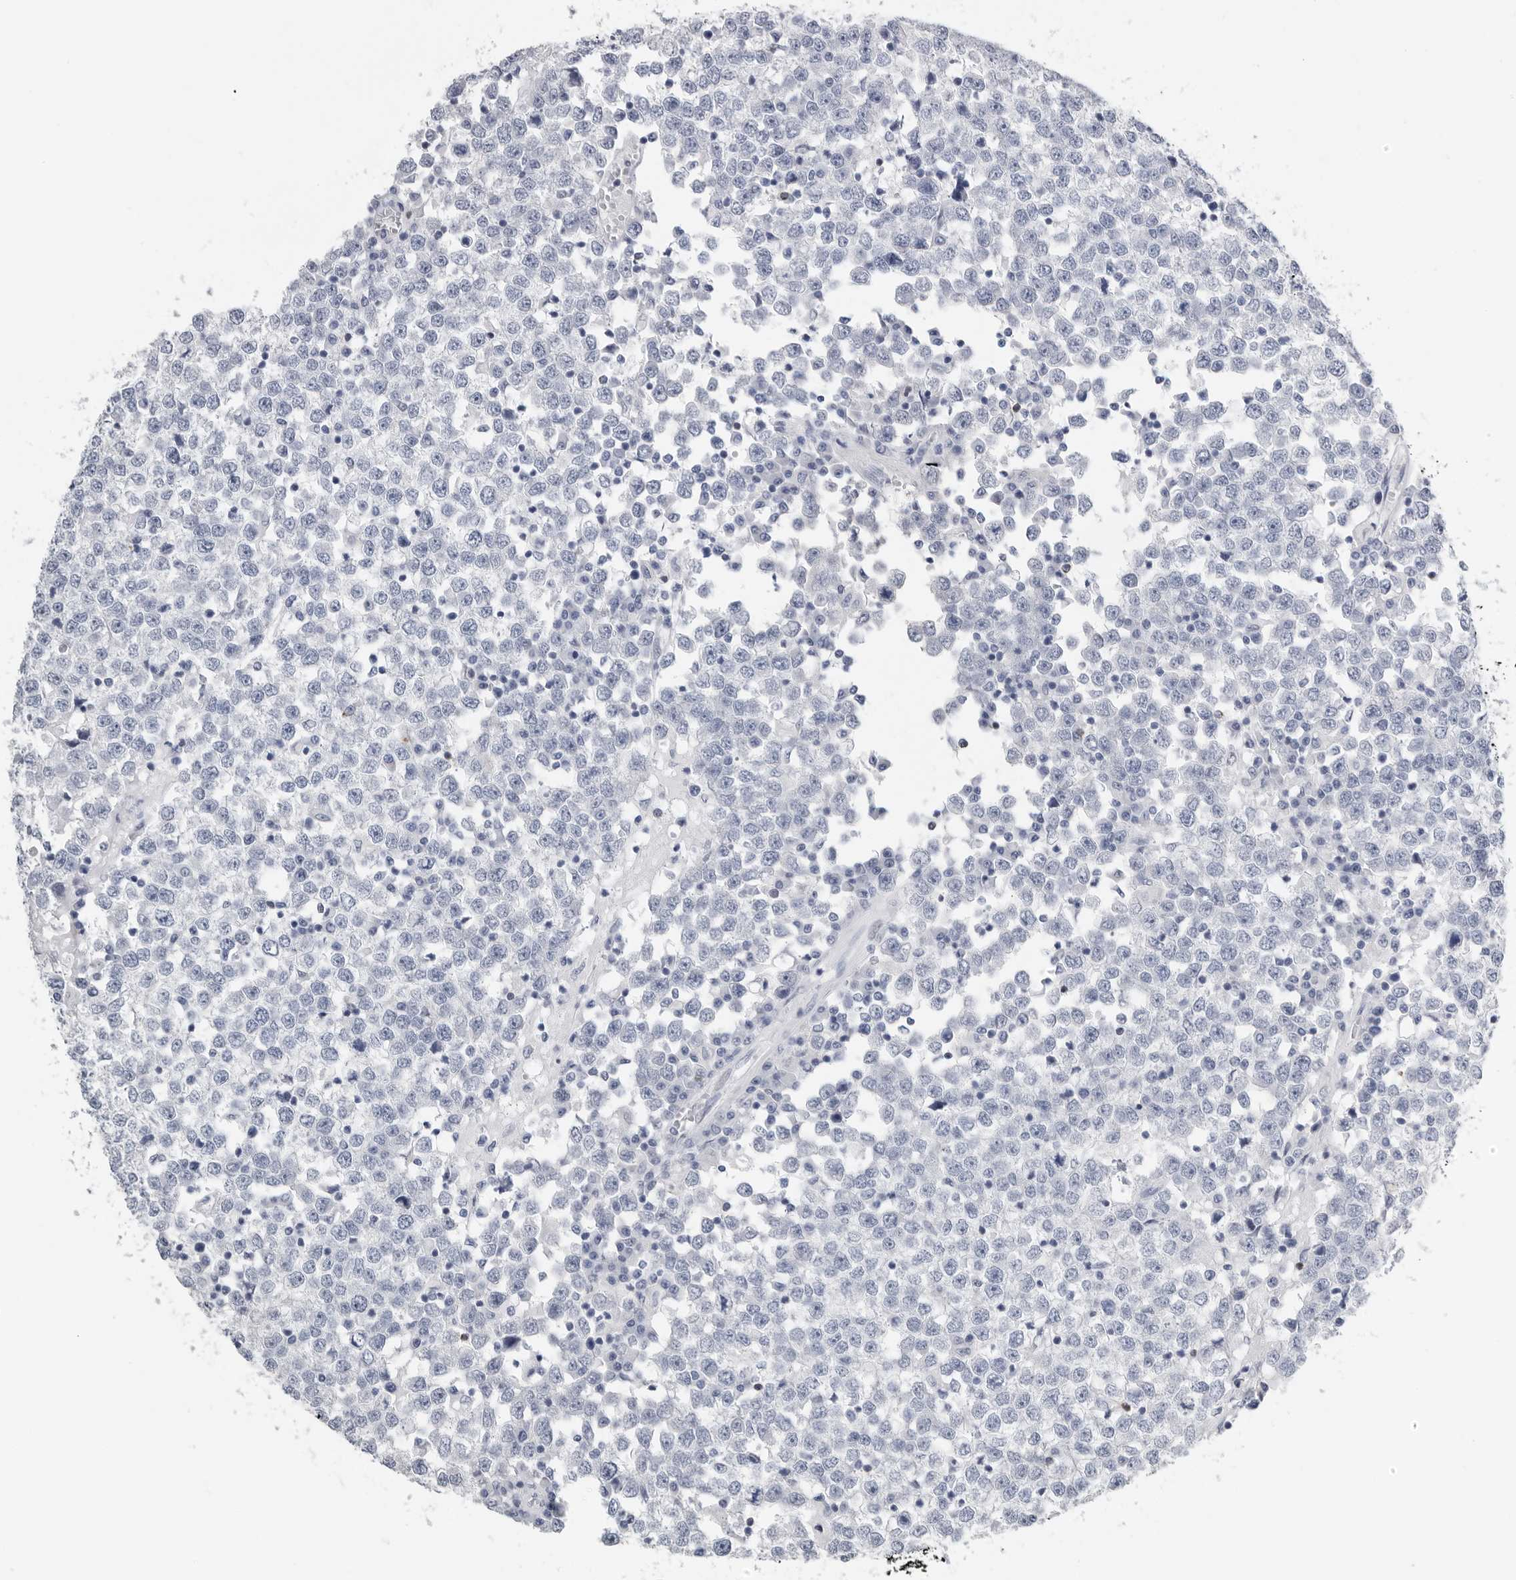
{"staining": {"intensity": "negative", "quantity": "none", "location": "none"}, "tissue": "testis cancer", "cell_type": "Tumor cells", "image_type": "cancer", "snomed": [{"axis": "morphology", "description": "Seminoma, NOS"}, {"axis": "topography", "description": "Testis"}], "caption": "The photomicrograph reveals no significant staining in tumor cells of testis cancer. (Brightfield microscopy of DAB immunohistochemistry (IHC) at high magnification).", "gene": "TIMP1", "patient": {"sex": "male", "age": 65}}